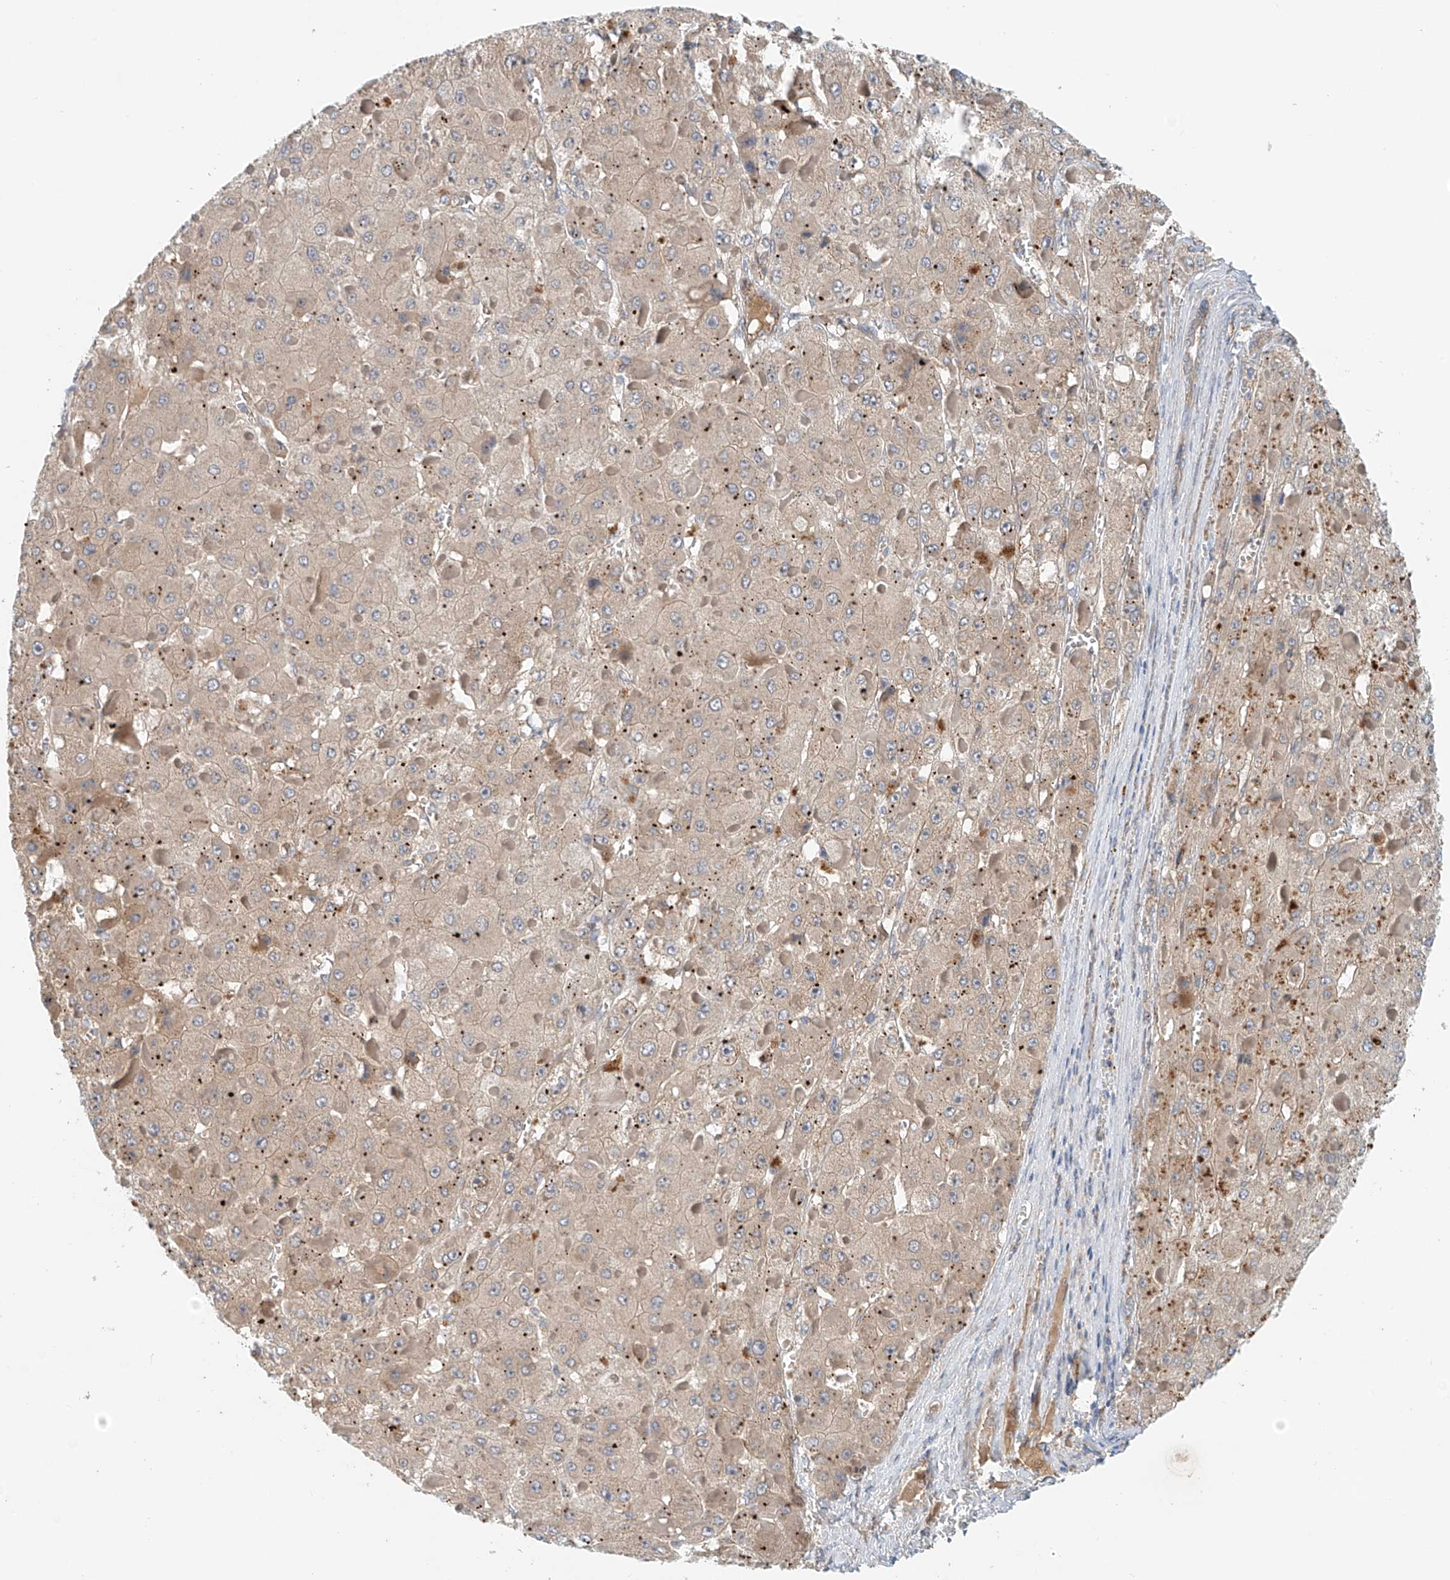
{"staining": {"intensity": "weak", "quantity": "<25%", "location": "cytoplasmic/membranous"}, "tissue": "liver cancer", "cell_type": "Tumor cells", "image_type": "cancer", "snomed": [{"axis": "morphology", "description": "Carcinoma, Hepatocellular, NOS"}, {"axis": "topography", "description": "Liver"}], "caption": "The IHC photomicrograph has no significant expression in tumor cells of hepatocellular carcinoma (liver) tissue.", "gene": "LYRM9", "patient": {"sex": "female", "age": 73}}